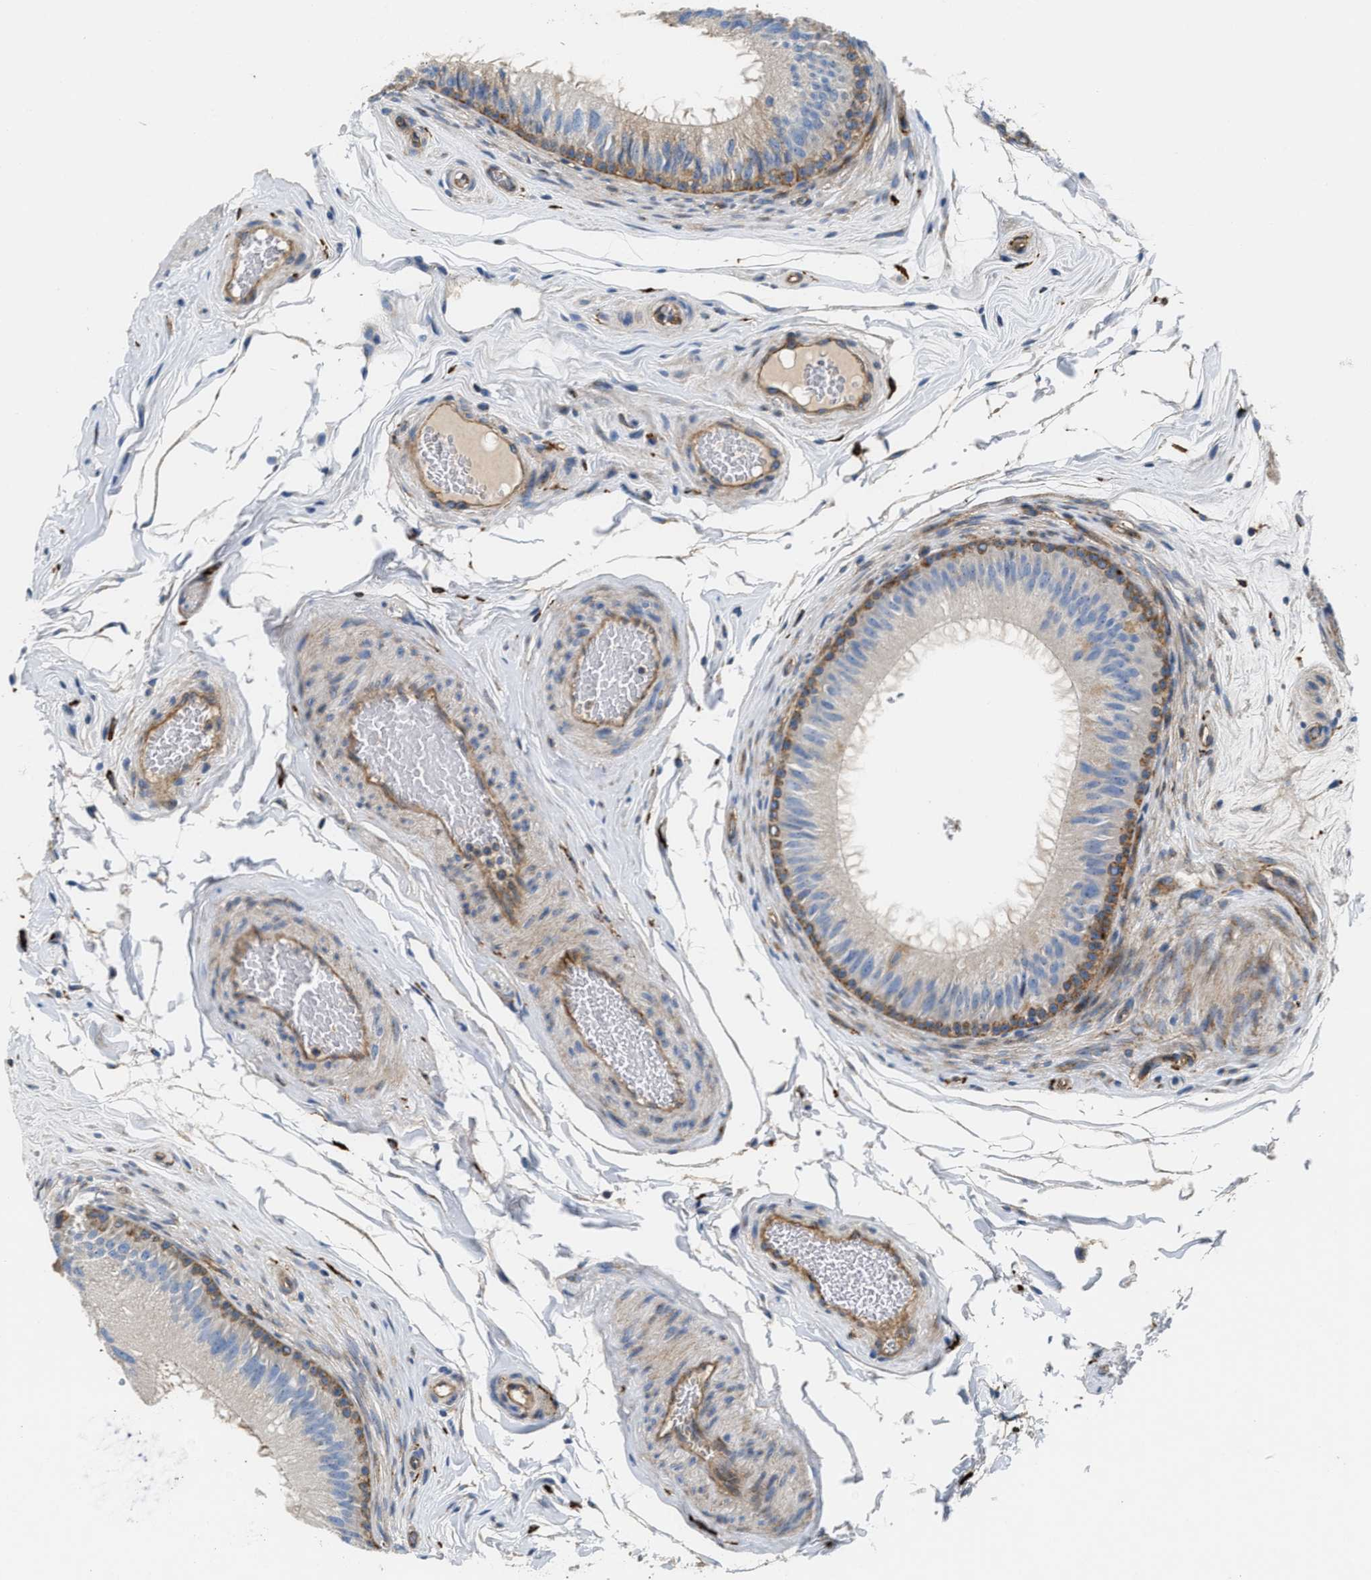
{"staining": {"intensity": "moderate", "quantity": "<25%", "location": "cytoplasmic/membranous"}, "tissue": "epididymis", "cell_type": "Glandular cells", "image_type": "normal", "snomed": [{"axis": "morphology", "description": "Normal tissue, NOS"}, {"axis": "topography", "description": "Testis"}, {"axis": "topography", "description": "Epididymis"}], "caption": "Immunohistochemical staining of unremarkable epididymis reveals <25% levels of moderate cytoplasmic/membranous protein staining in about <25% of glandular cells. The staining was performed using DAB to visualize the protein expression in brown, while the nuclei were stained in blue with hematoxylin (Magnification: 20x).", "gene": "NSUN7", "patient": {"sex": "male", "age": 36}}